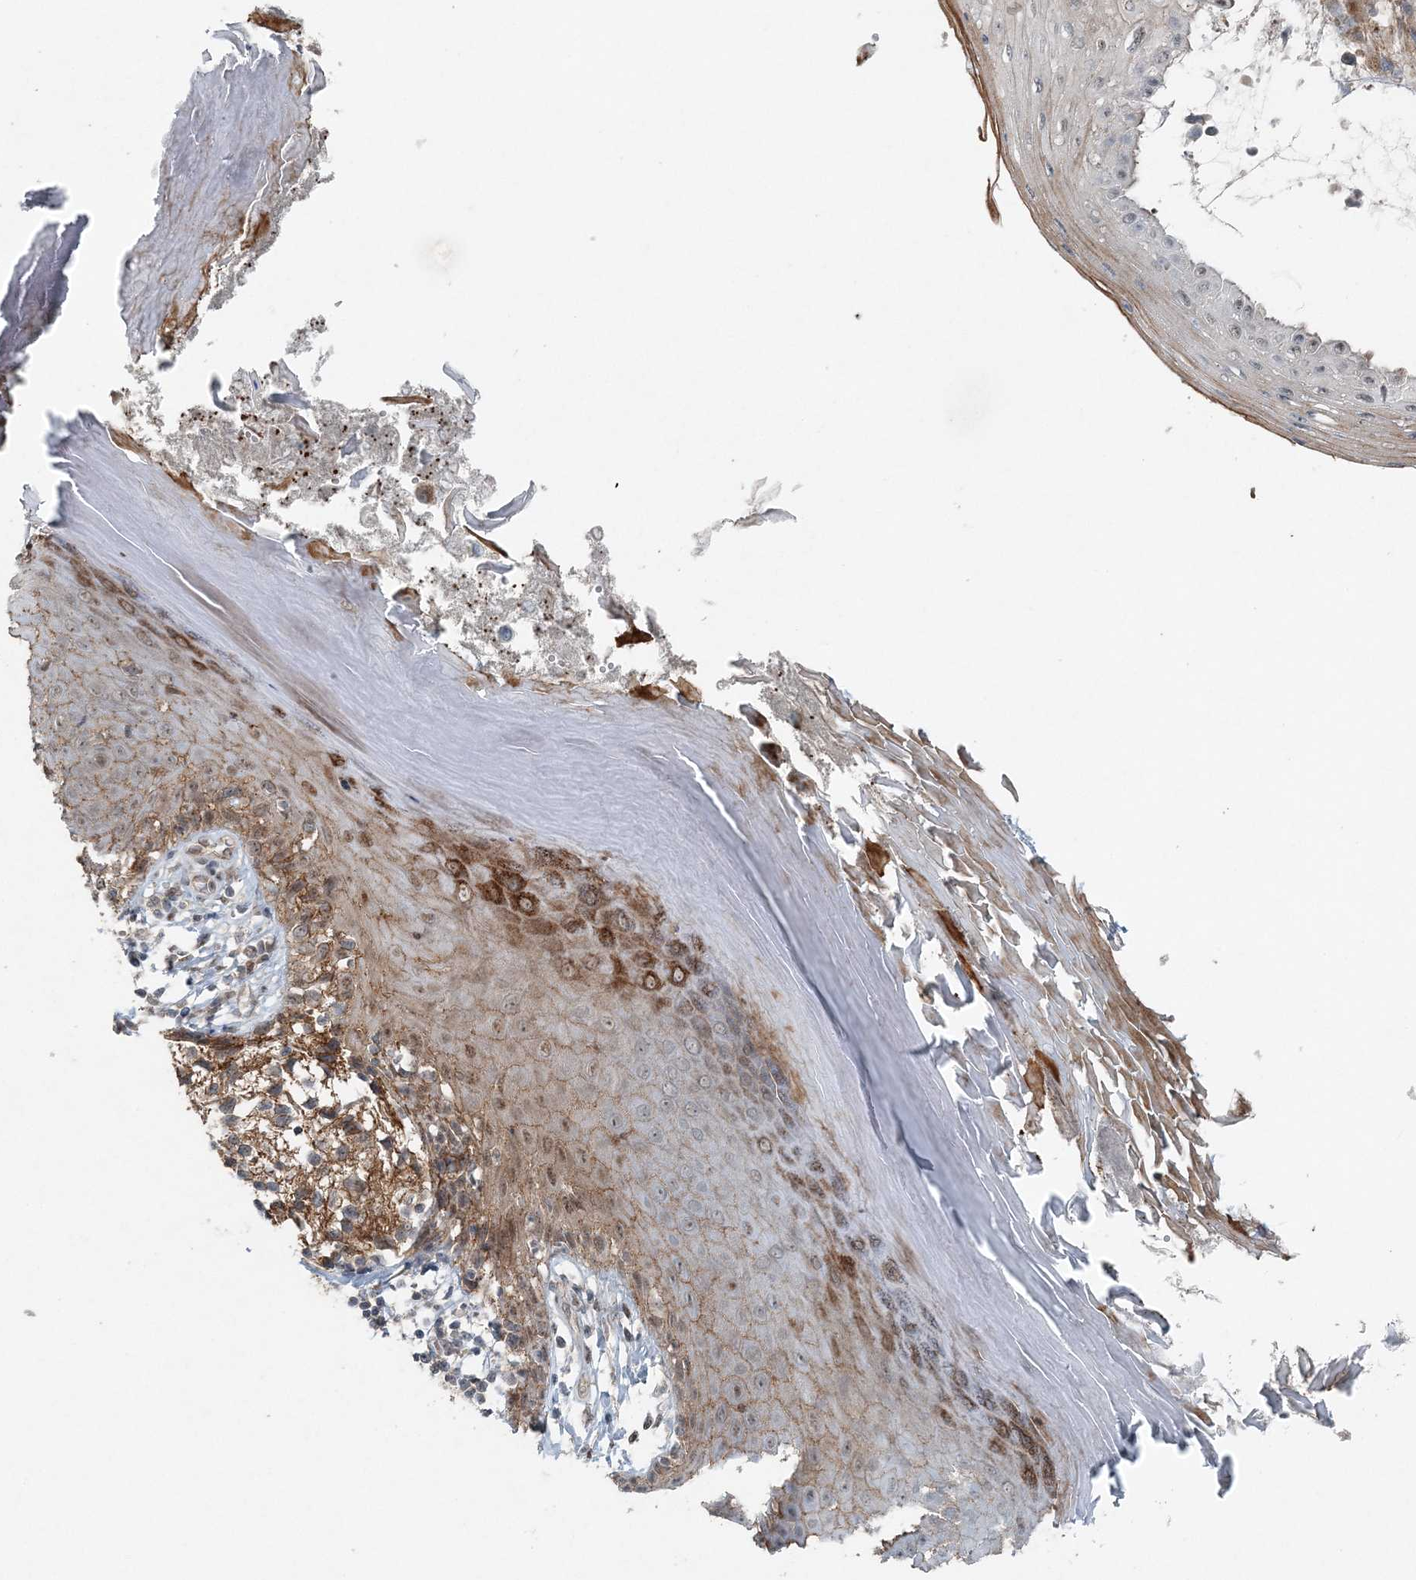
{"staining": {"intensity": "moderate", "quantity": ">75%", "location": "cytoplasmic/membranous"}, "tissue": "melanoma", "cell_type": "Tumor cells", "image_type": "cancer", "snomed": [{"axis": "morphology", "description": "Malignant melanoma, NOS"}, {"axis": "topography", "description": "Skin"}], "caption": "Moderate cytoplasmic/membranous expression is seen in approximately >75% of tumor cells in malignant melanoma. The protein is shown in brown color, while the nuclei are stained blue.", "gene": "VSIG2", "patient": {"sex": "female", "age": 73}}